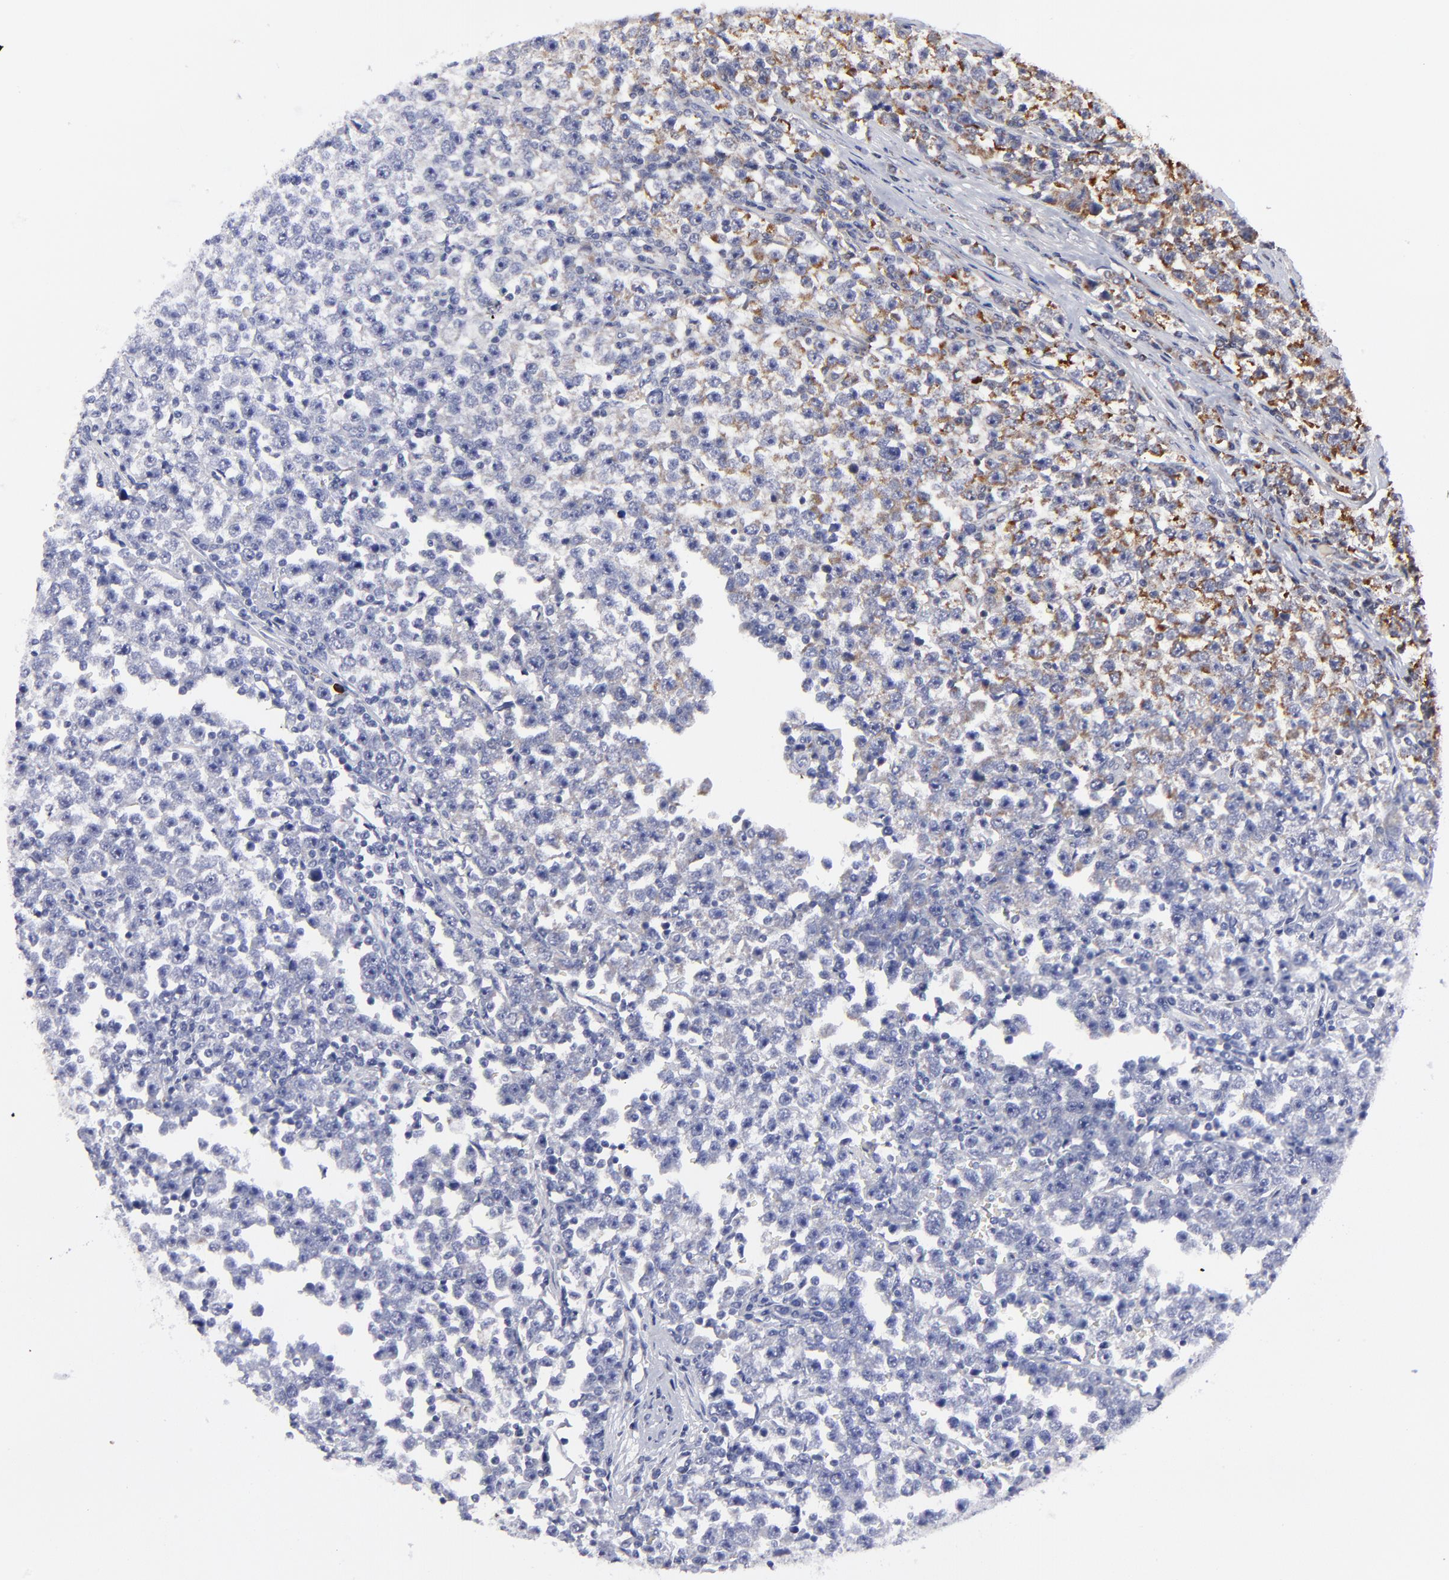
{"staining": {"intensity": "strong", "quantity": ">75%", "location": "cytoplasmic/membranous"}, "tissue": "testis cancer", "cell_type": "Tumor cells", "image_type": "cancer", "snomed": [{"axis": "morphology", "description": "Seminoma, NOS"}, {"axis": "topography", "description": "Testis"}], "caption": "Strong cytoplasmic/membranous staining is present in about >75% of tumor cells in testis seminoma.", "gene": "MAP2K7", "patient": {"sex": "male", "age": 43}}